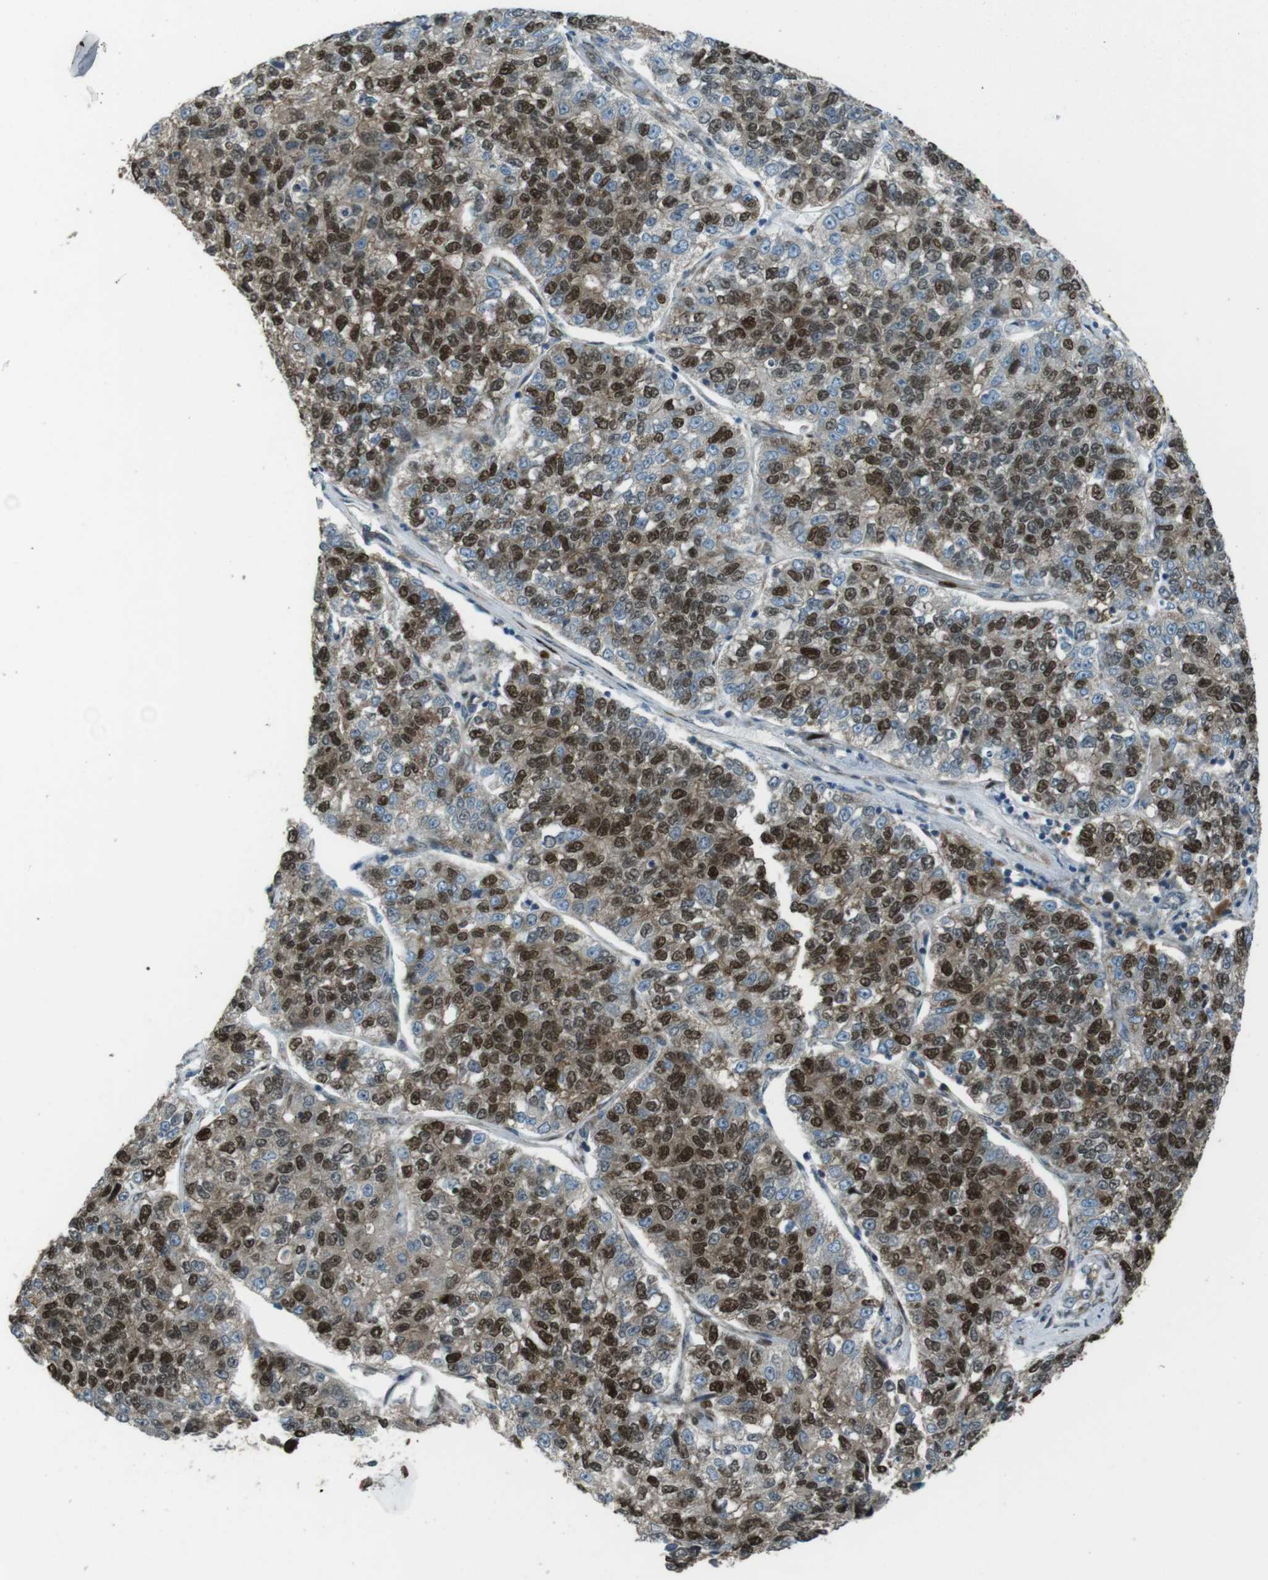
{"staining": {"intensity": "strong", "quantity": ">75%", "location": "nuclear"}, "tissue": "lung cancer", "cell_type": "Tumor cells", "image_type": "cancer", "snomed": [{"axis": "morphology", "description": "Adenocarcinoma, NOS"}, {"axis": "topography", "description": "Lung"}], "caption": "Adenocarcinoma (lung) was stained to show a protein in brown. There is high levels of strong nuclear staining in about >75% of tumor cells.", "gene": "ZNF330", "patient": {"sex": "male", "age": 49}}